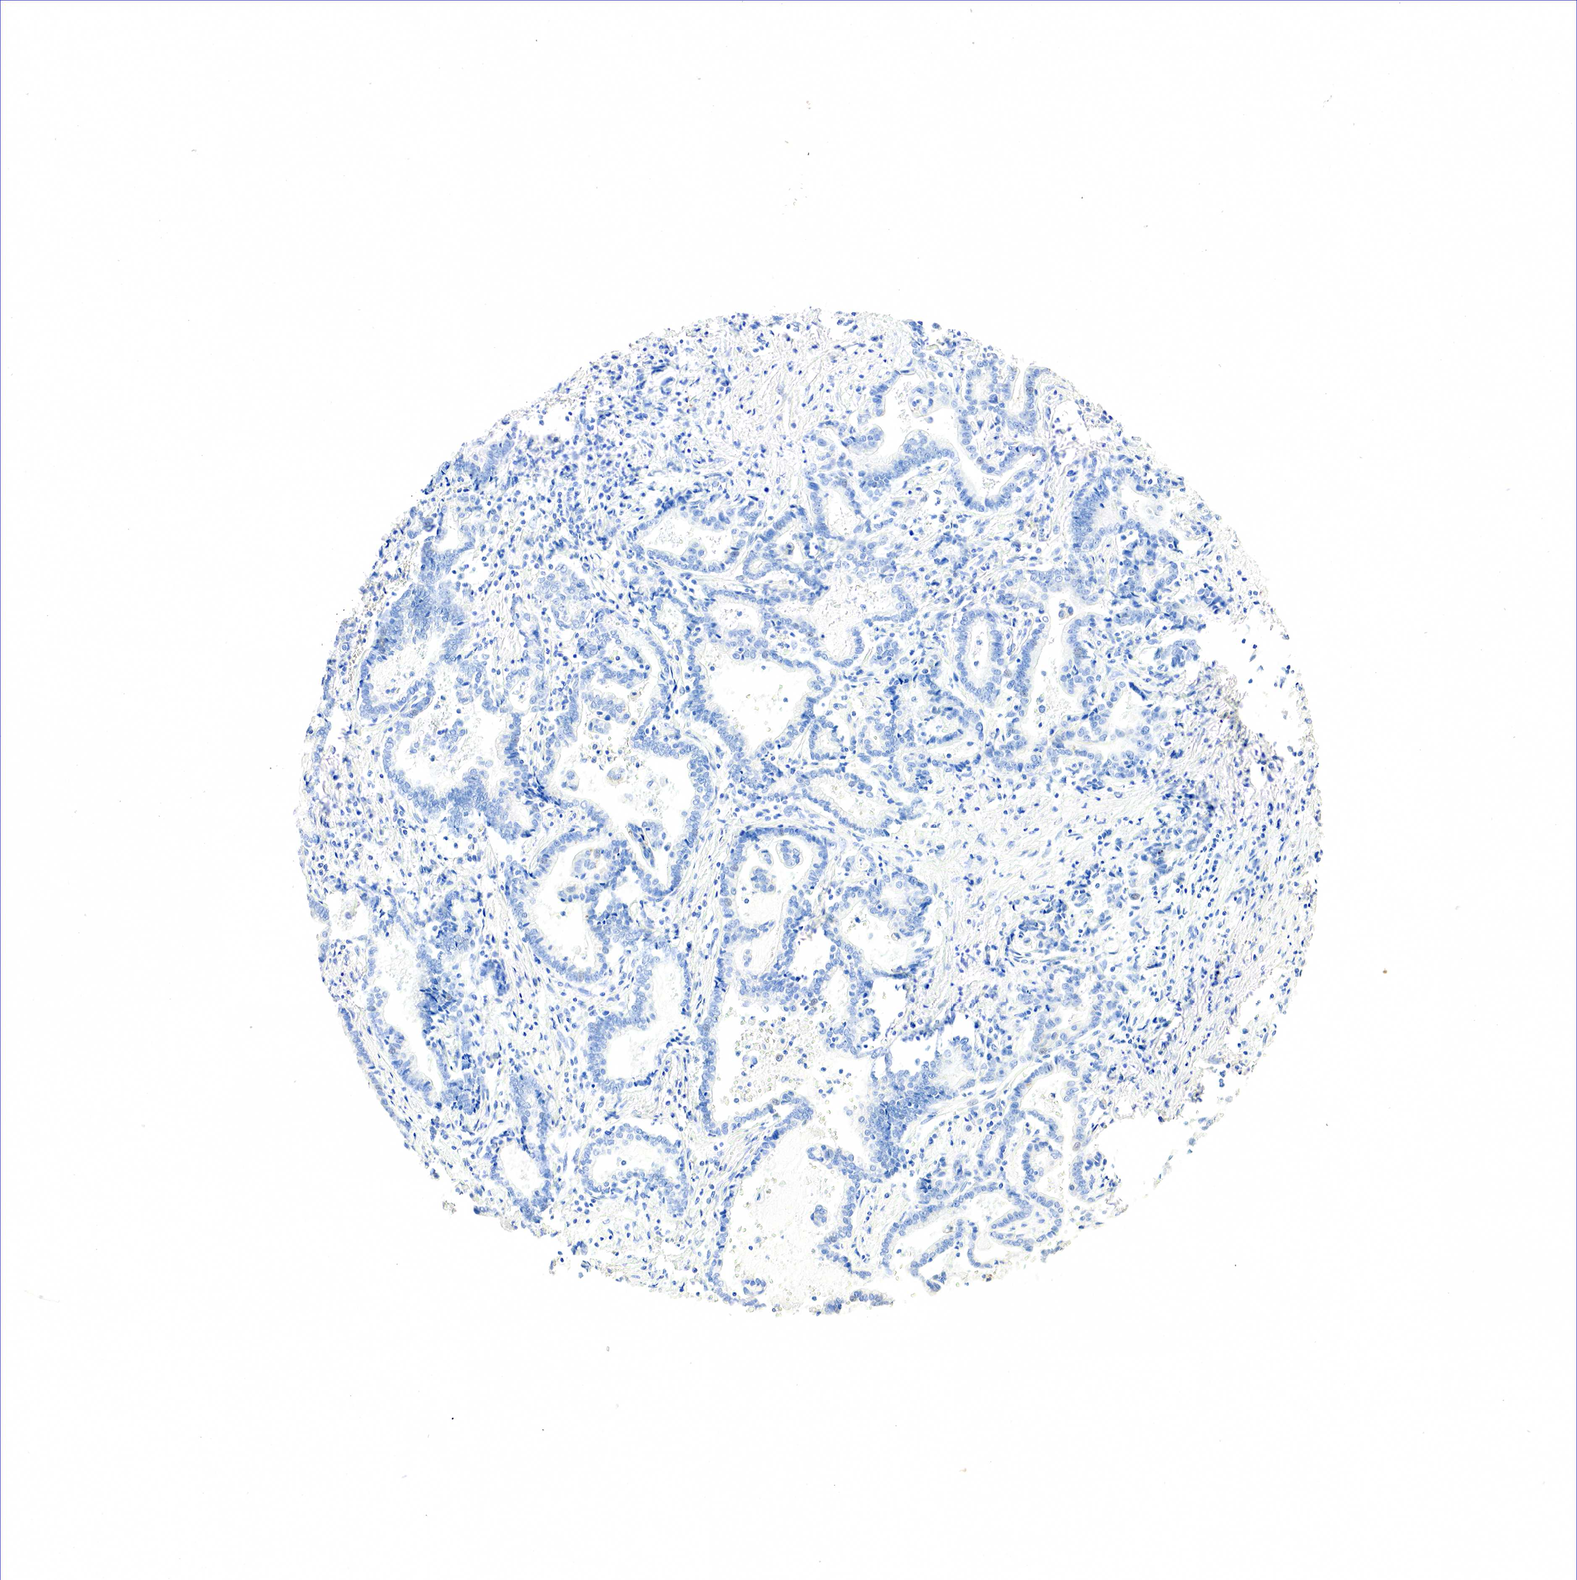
{"staining": {"intensity": "negative", "quantity": "none", "location": "none"}, "tissue": "liver cancer", "cell_type": "Tumor cells", "image_type": "cancer", "snomed": [{"axis": "morphology", "description": "Cholangiocarcinoma"}, {"axis": "topography", "description": "Liver"}], "caption": "Immunohistochemistry (IHC) histopathology image of liver cancer (cholangiocarcinoma) stained for a protein (brown), which reveals no positivity in tumor cells.", "gene": "SST", "patient": {"sex": "male", "age": 57}}